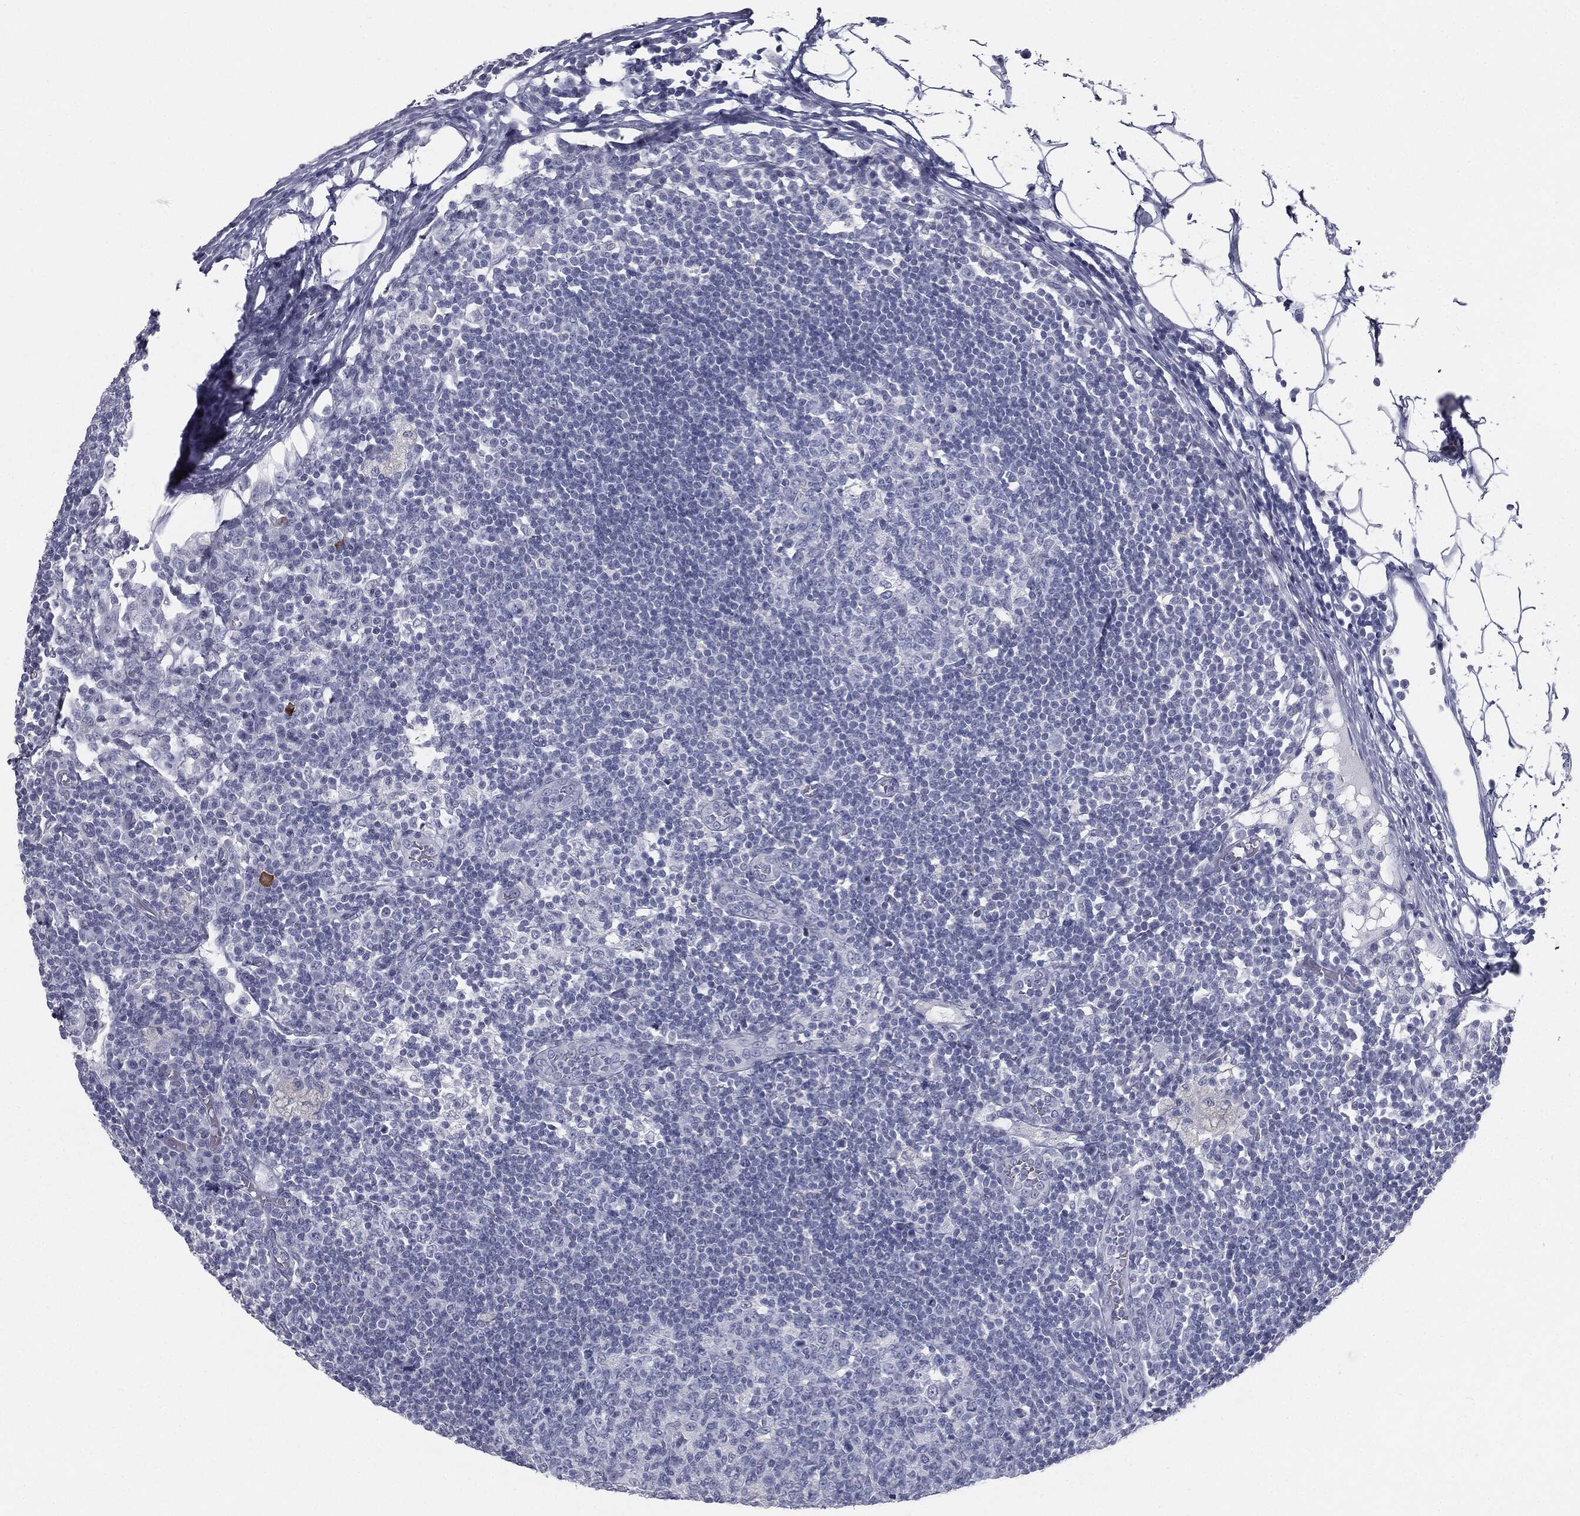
{"staining": {"intensity": "negative", "quantity": "none", "location": "none"}, "tissue": "lymph node", "cell_type": "Germinal center cells", "image_type": "normal", "snomed": [{"axis": "morphology", "description": "Normal tissue, NOS"}, {"axis": "topography", "description": "Lymph node"}, {"axis": "topography", "description": "Salivary gland"}], "caption": "Germinal center cells show no significant protein expression in unremarkable lymph node. (Immunohistochemistry, brightfield microscopy, high magnification).", "gene": "TPO", "patient": {"sex": "male", "age": 83}}